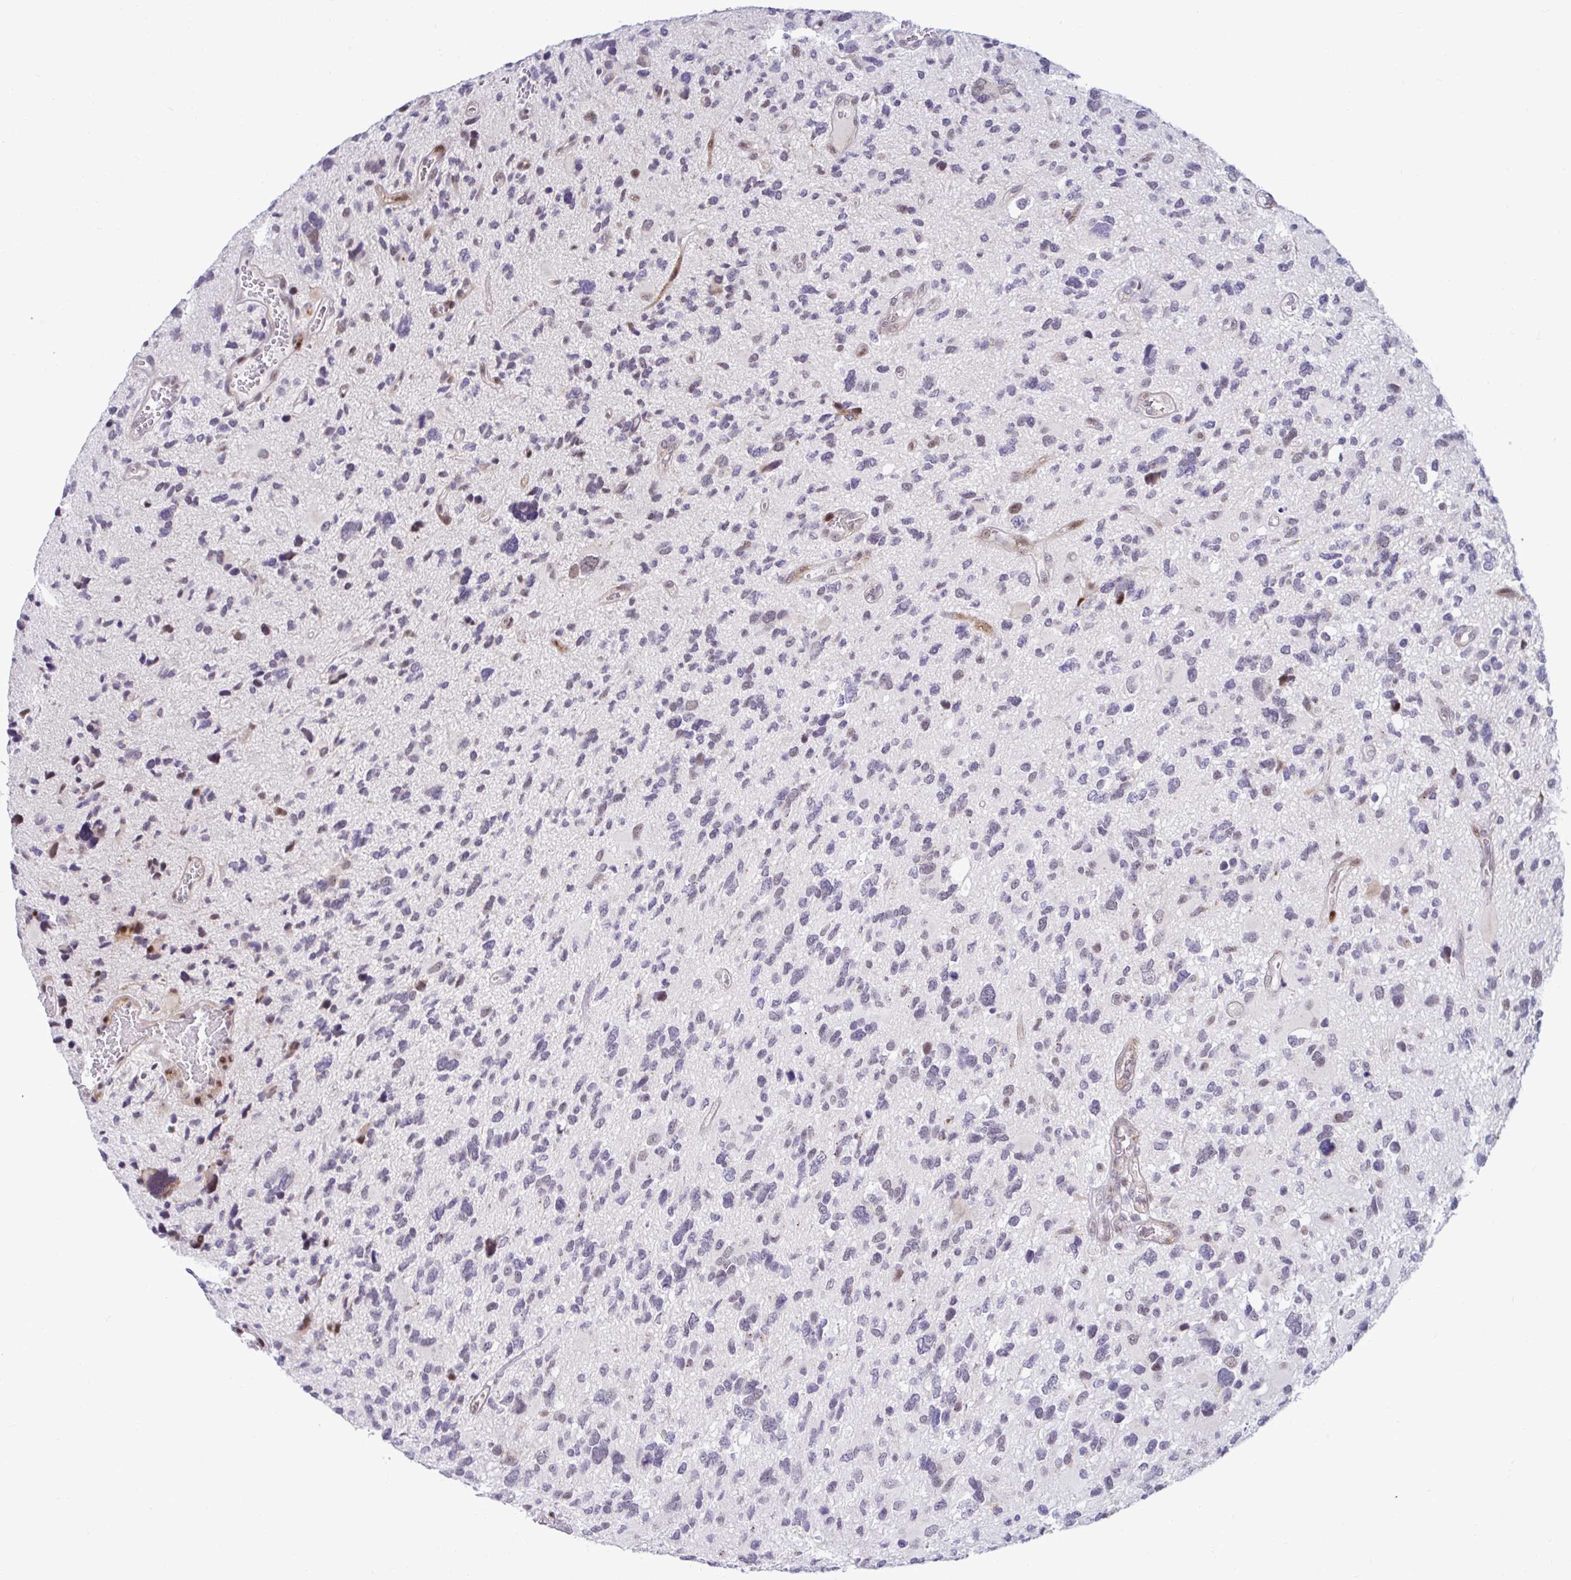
{"staining": {"intensity": "negative", "quantity": "none", "location": "none"}, "tissue": "glioma", "cell_type": "Tumor cells", "image_type": "cancer", "snomed": [{"axis": "morphology", "description": "Glioma, malignant, High grade"}, {"axis": "topography", "description": "Brain"}], "caption": "Immunohistochemistry of glioma shows no expression in tumor cells. The staining is performed using DAB (3,3'-diaminobenzidine) brown chromogen with nuclei counter-stained in using hematoxylin.", "gene": "DZIP1", "patient": {"sex": "female", "age": 11}}